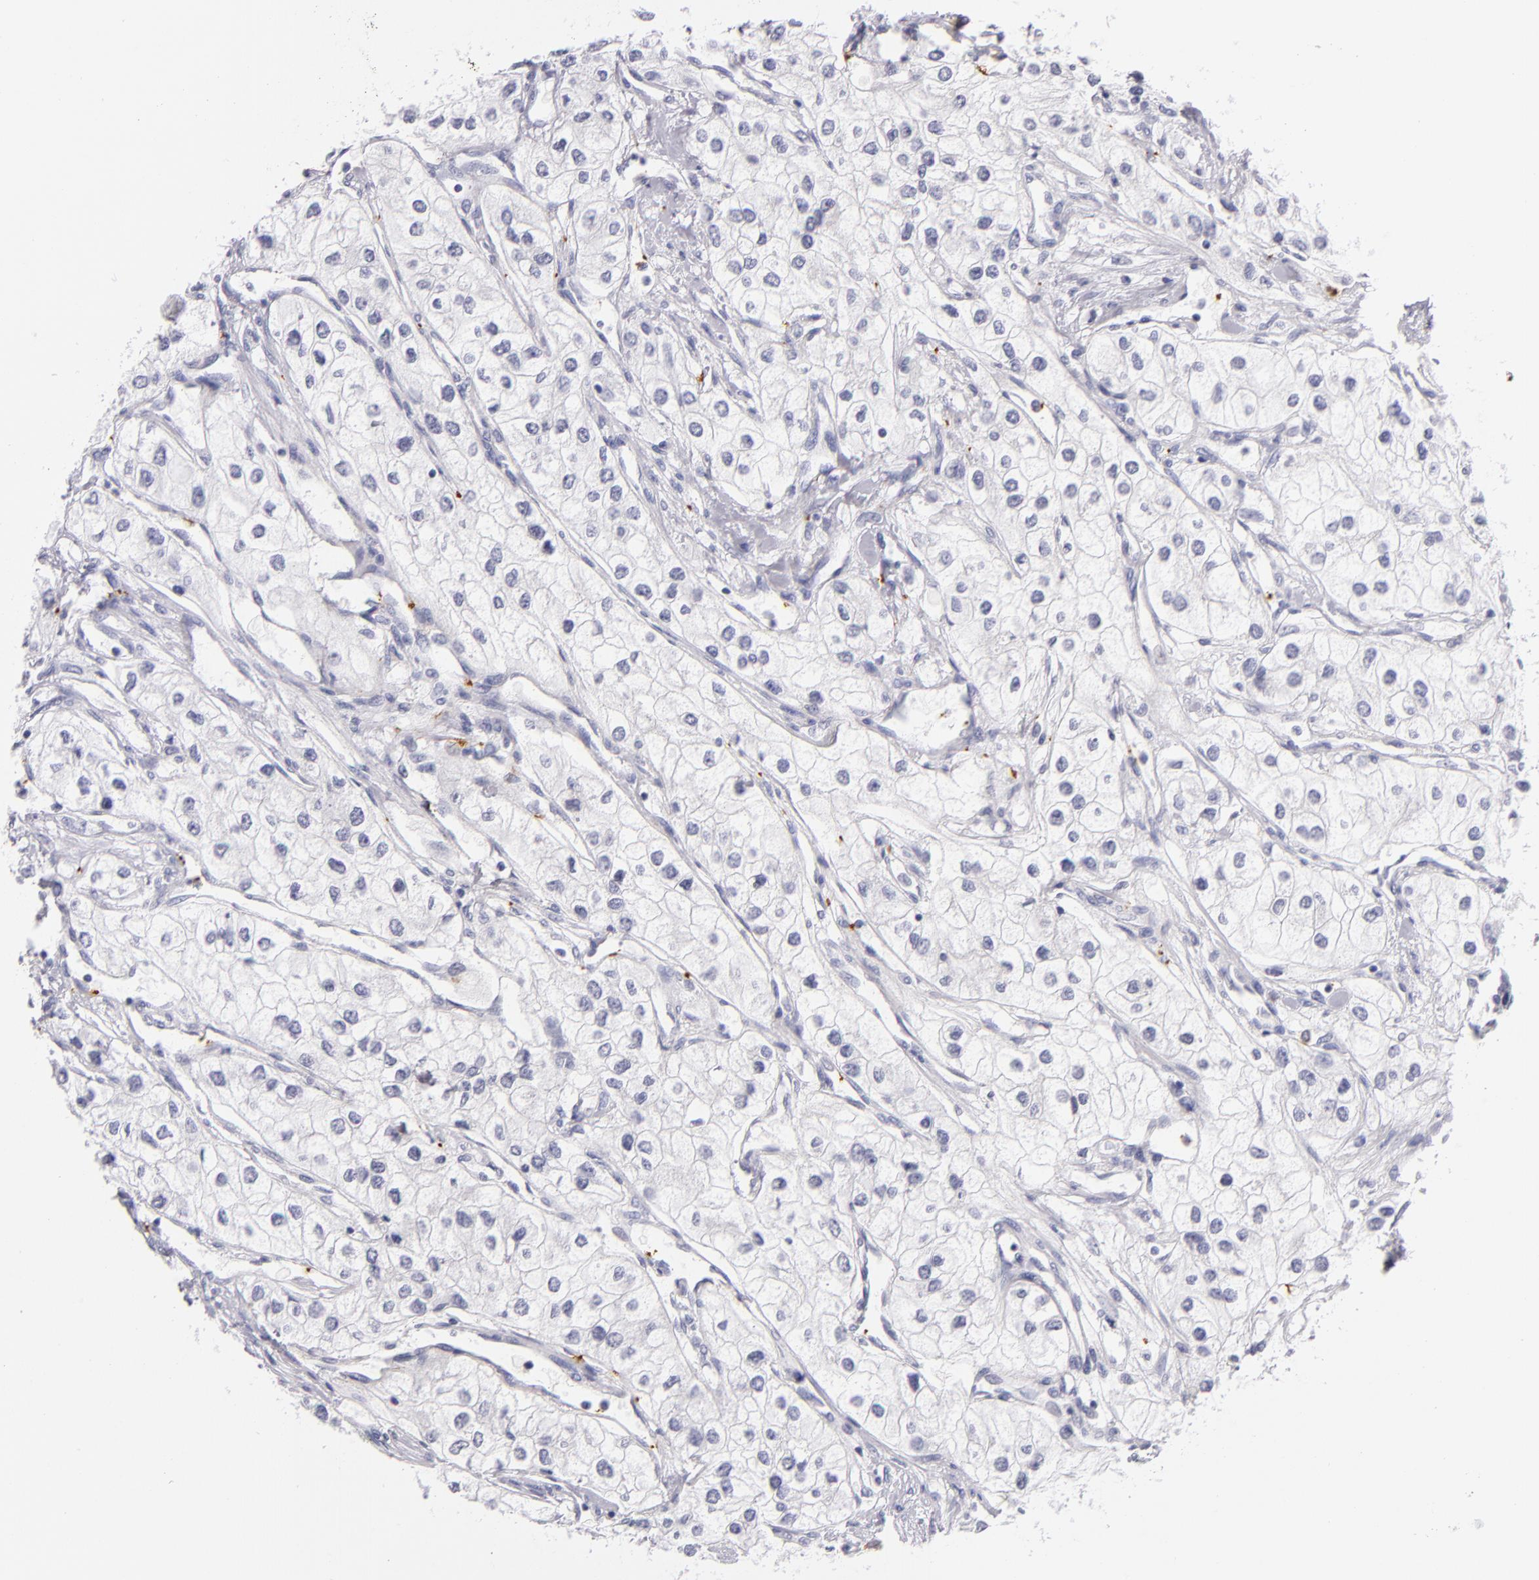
{"staining": {"intensity": "negative", "quantity": "none", "location": "none"}, "tissue": "renal cancer", "cell_type": "Tumor cells", "image_type": "cancer", "snomed": [{"axis": "morphology", "description": "Adenocarcinoma, NOS"}, {"axis": "topography", "description": "Kidney"}], "caption": "DAB immunohistochemical staining of human renal adenocarcinoma demonstrates no significant expression in tumor cells.", "gene": "GP1BA", "patient": {"sex": "male", "age": 57}}